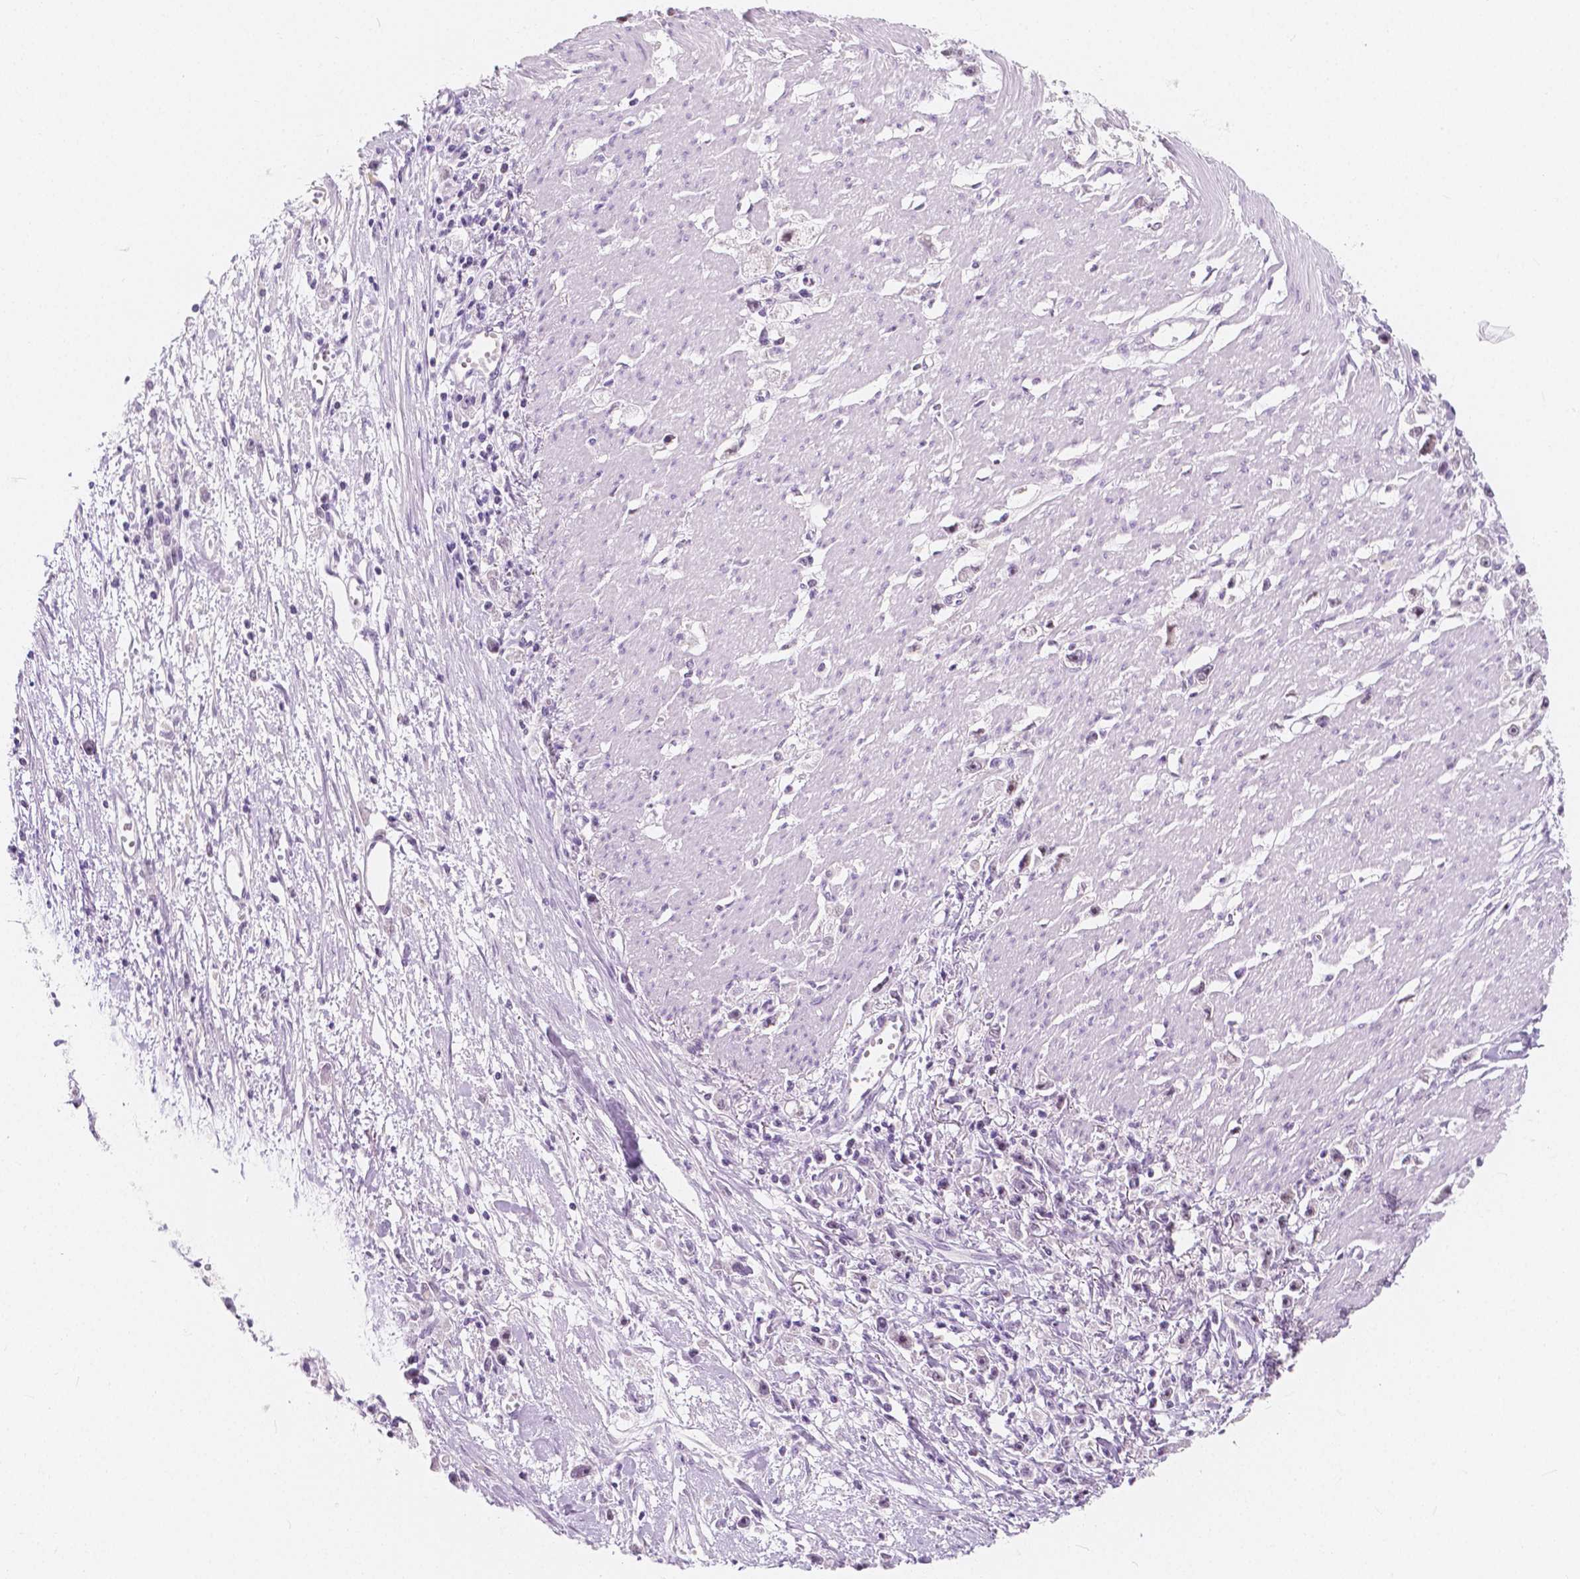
{"staining": {"intensity": "weak", "quantity": "25%-75%", "location": "nuclear"}, "tissue": "stomach cancer", "cell_type": "Tumor cells", "image_type": "cancer", "snomed": [{"axis": "morphology", "description": "Adenocarcinoma, NOS"}, {"axis": "topography", "description": "Stomach"}], "caption": "A high-resolution histopathology image shows immunohistochemistry staining of adenocarcinoma (stomach), which demonstrates weak nuclear positivity in approximately 25%-75% of tumor cells. (DAB IHC, brown staining for protein, blue staining for nuclei).", "gene": "NOLC1", "patient": {"sex": "female", "age": 59}}